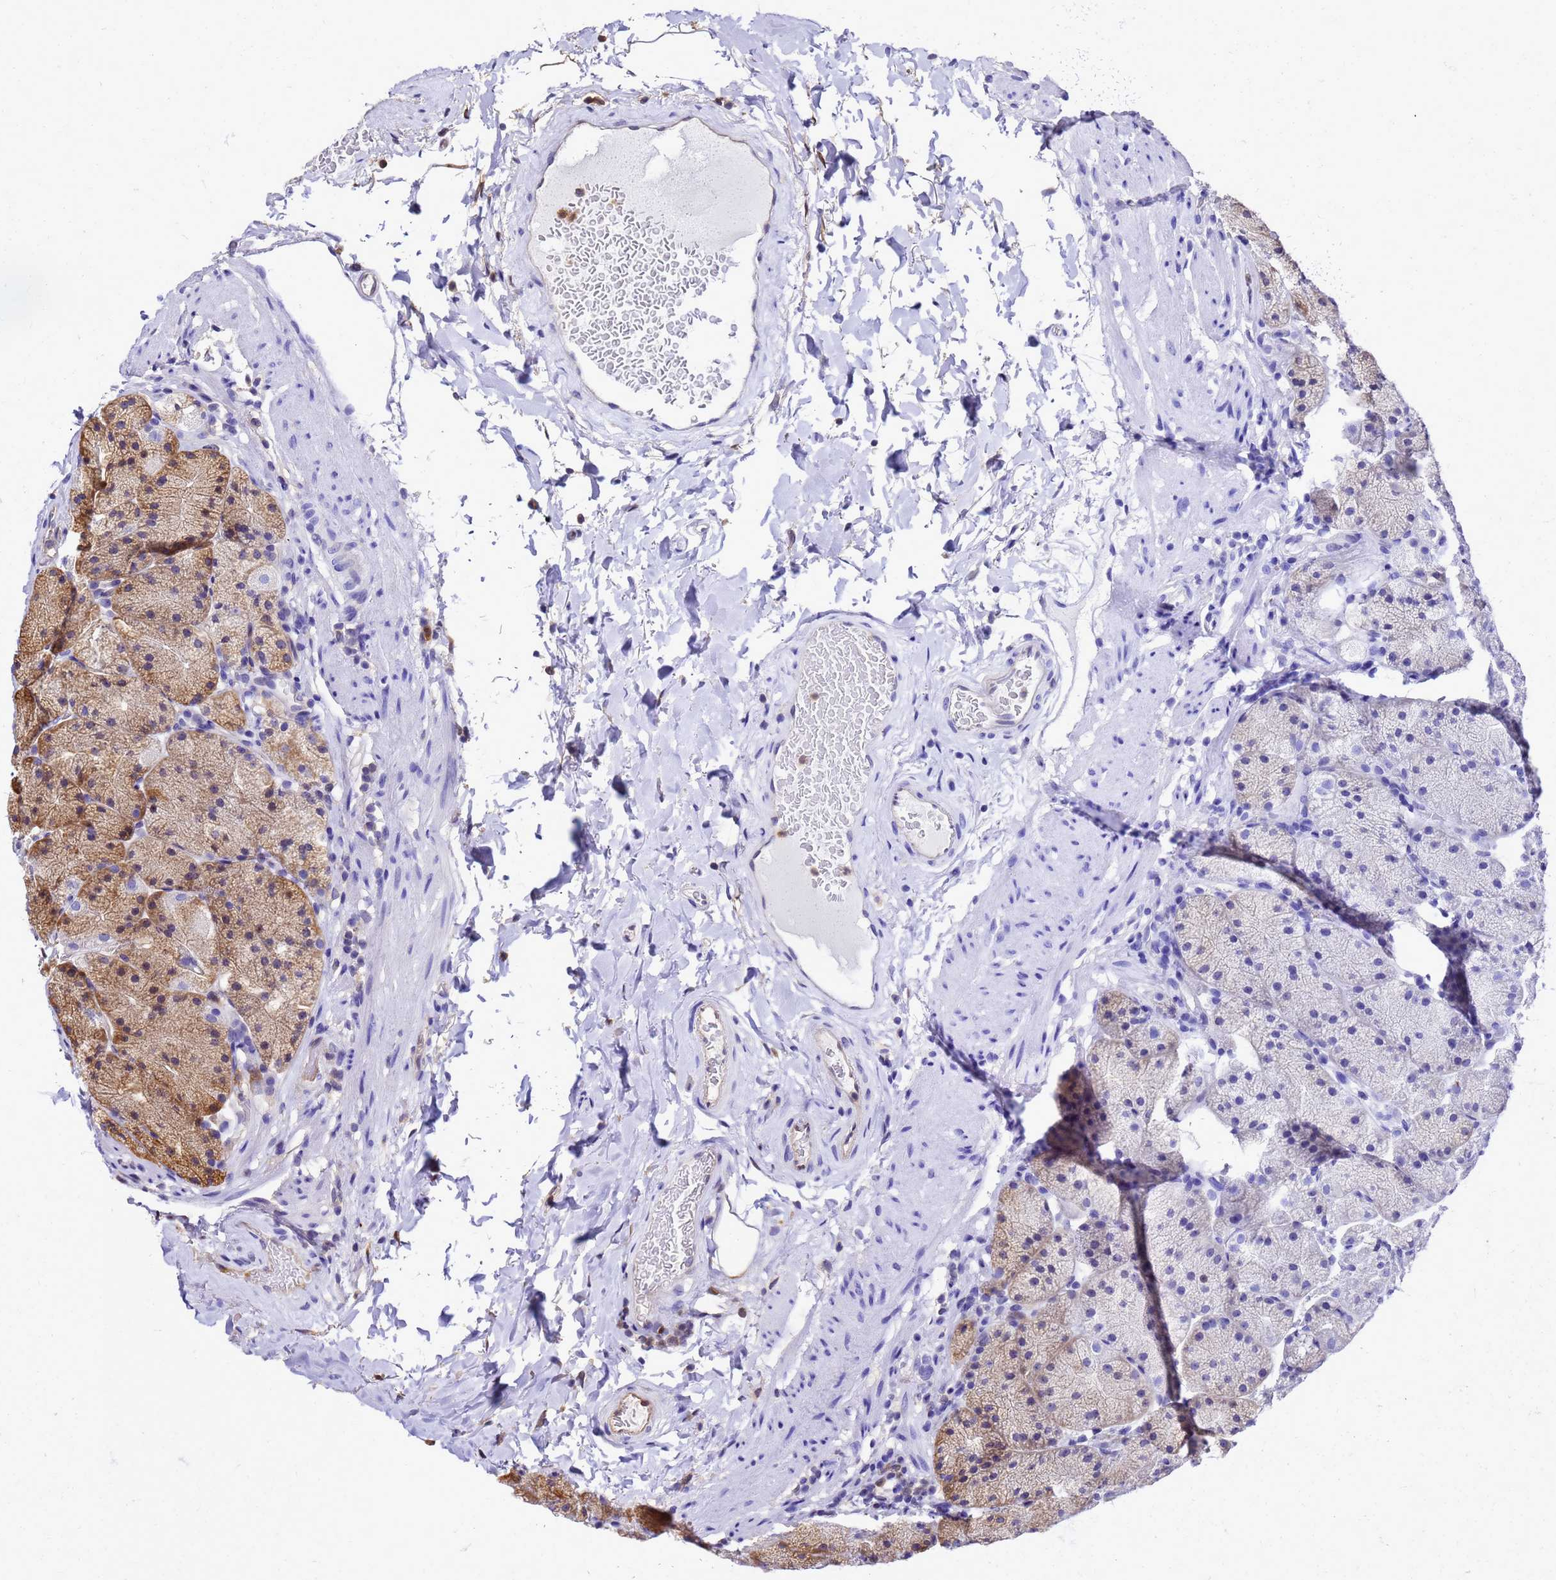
{"staining": {"intensity": "moderate", "quantity": "25%-75%", "location": "cytoplasmic/membranous,nuclear"}, "tissue": "stomach", "cell_type": "Glandular cells", "image_type": "normal", "snomed": [{"axis": "morphology", "description": "Normal tissue, NOS"}, {"axis": "topography", "description": "Stomach, upper"}, {"axis": "topography", "description": "Stomach, lower"}], "caption": "About 25%-75% of glandular cells in normal stomach show moderate cytoplasmic/membranous,nuclear protein staining as visualized by brown immunohistochemical staining.", "gene": "S100A11", "patient": {"sex": "male", "age": 67}}